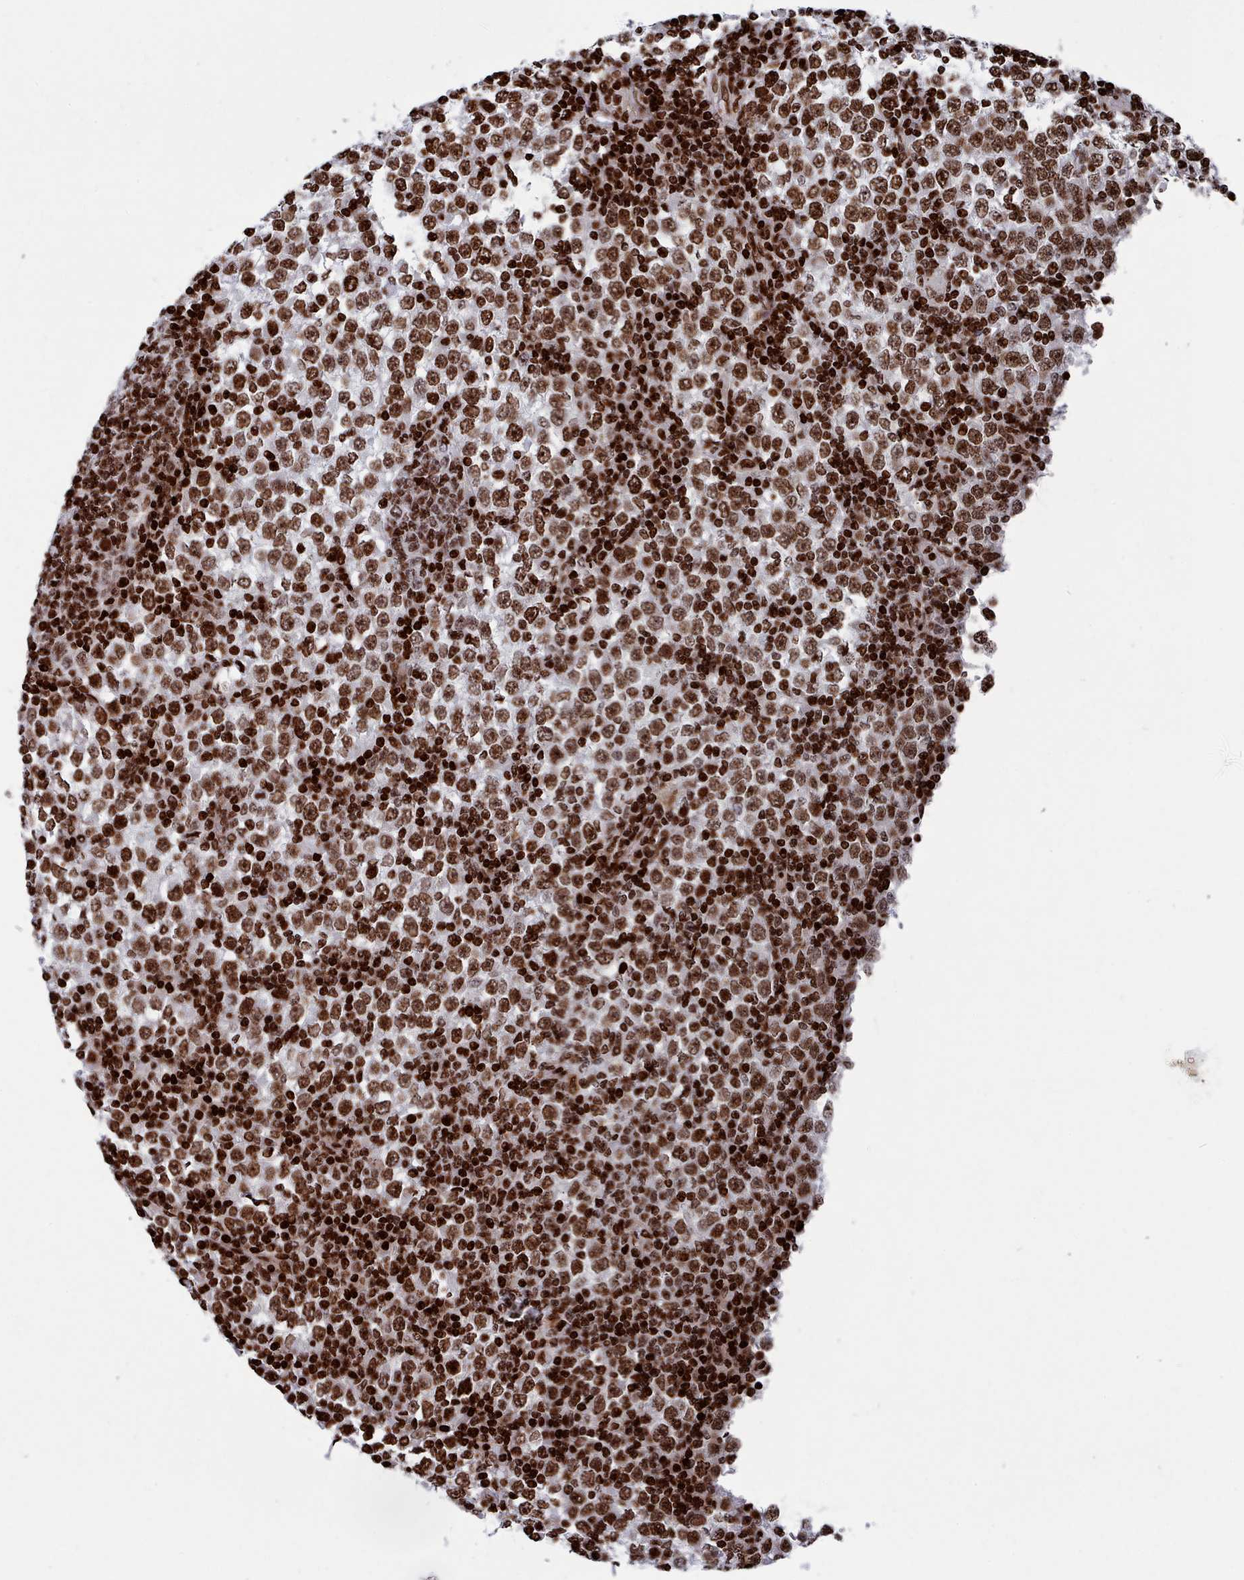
{"staining": {"intensity": "strong", "quantity": ">75%", "location": "nuclear"}, "tissue": "testis cancer", "cell_type": "Tumor cells", "image_type": "cancer", "snomed": [{"axis": "morphology", "description": "Seminoma, NOS"}, {"axis": "topography", "description": "Testis"}], "caption": "There is high levels of strong nuclear positivity in tumor cells of testis cancer (seminoma), as demonstrated by immunohistochemical staining (brown color).", "gene": "PCDHB12", "patient": {"sex": "male", "age": 65}}